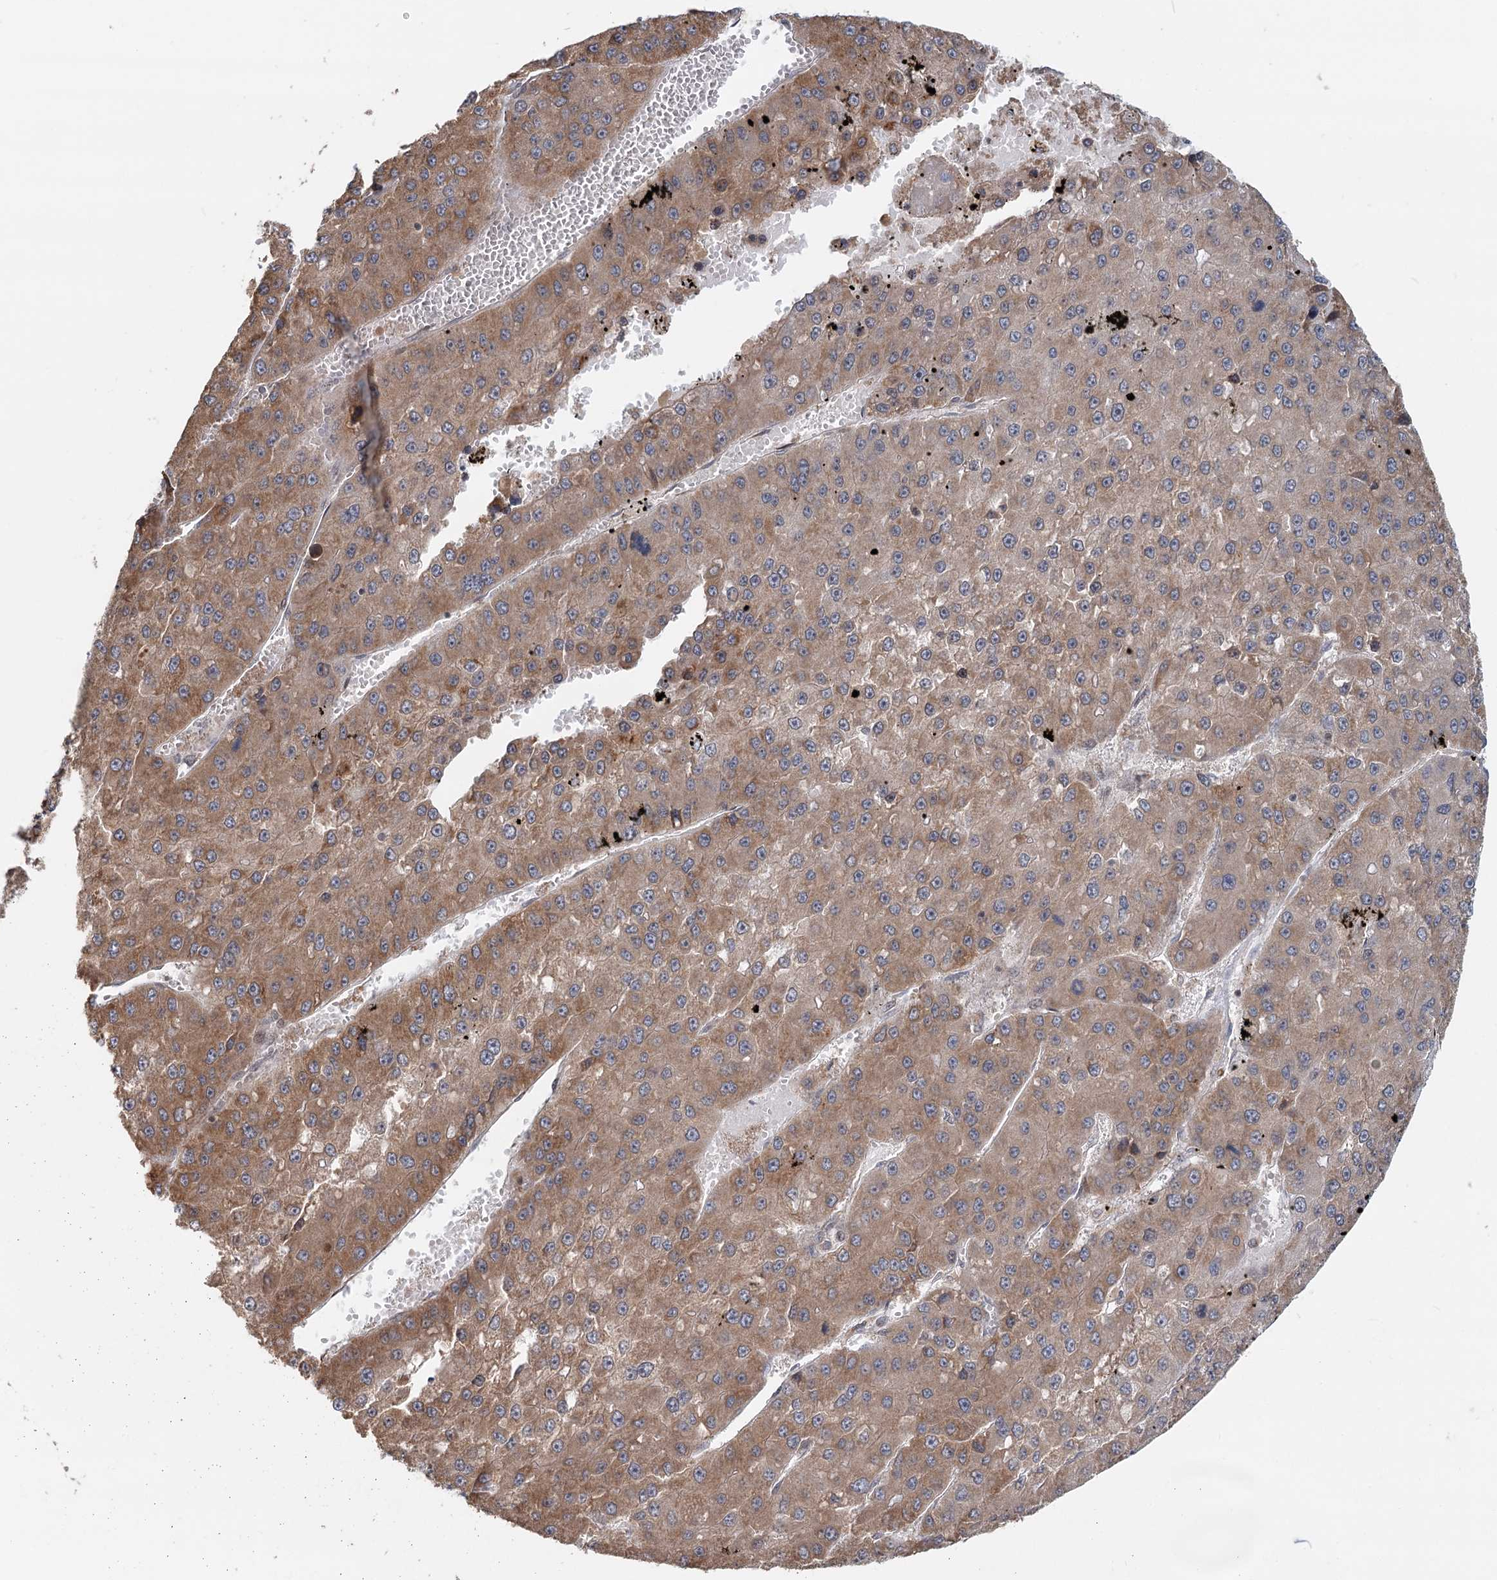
{"staining": {"intensity": "moderate", "quantity": ">75%", "location": "cytoplasmic/membranous"}, "tissue": "liver cancer", "cell_type": "Tumor cells", "image_type": "cancer", "snomed": [{"axis": "morphology", "description": "Carcinoma, Hepatocellular, NOS"}, {"axis": "topography", "description": "Liver"}], "caption": "IHC (DAB (3,3'-diaminobenzidine)) staining of liver cancer demonstrates moderate cytoplasmic/membranous protein positivity in approximately >75% of tumor cells.", "gene": "RNF111", "patient": {"sex": "female", "age": 73}}